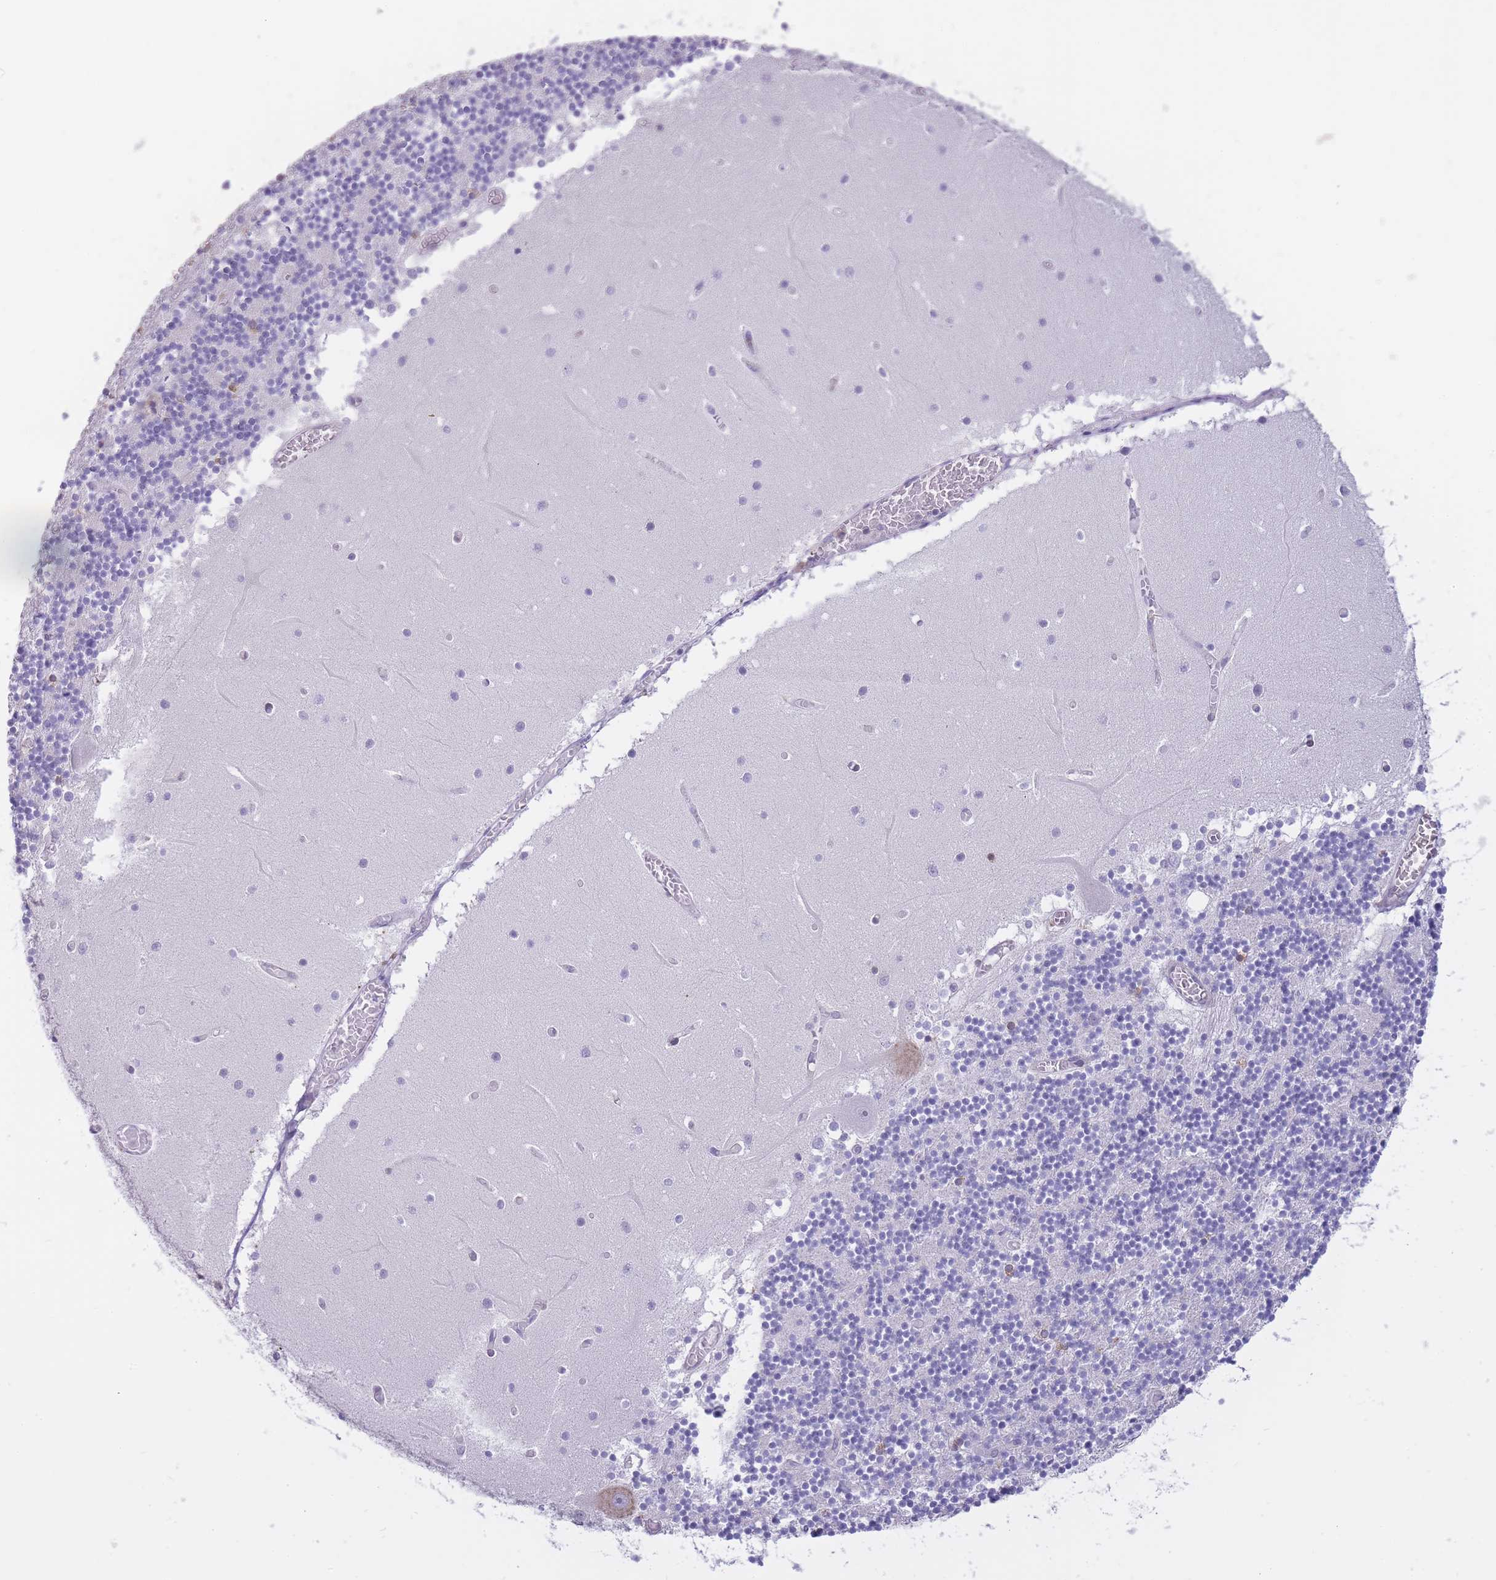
{"staining": {"intensity": "negative", "quantity": "none", "location": "none"}, "tissue": "cerebellum", "cell_type": "Cells in granular layer", "image_type": "normal", "snomed": [{"axis": "morphology", "description": "Normal tissue, NOS"}, {"axis": "topography", "description": "Cerebellum"}], "caption": "Immunohistochemistry (IHC) image of unremarkable cerebellum: cerebellum stained with DAB (3,3'-diaminobenzidine) exhibits no significant protein staining in cells in granular layer. The staining is performed using DAB brown chromogen with nuclei counter-stained in using hematoxylin.", "gene": "ZNF662", "patient": {"sex": "female", "age": 28}}